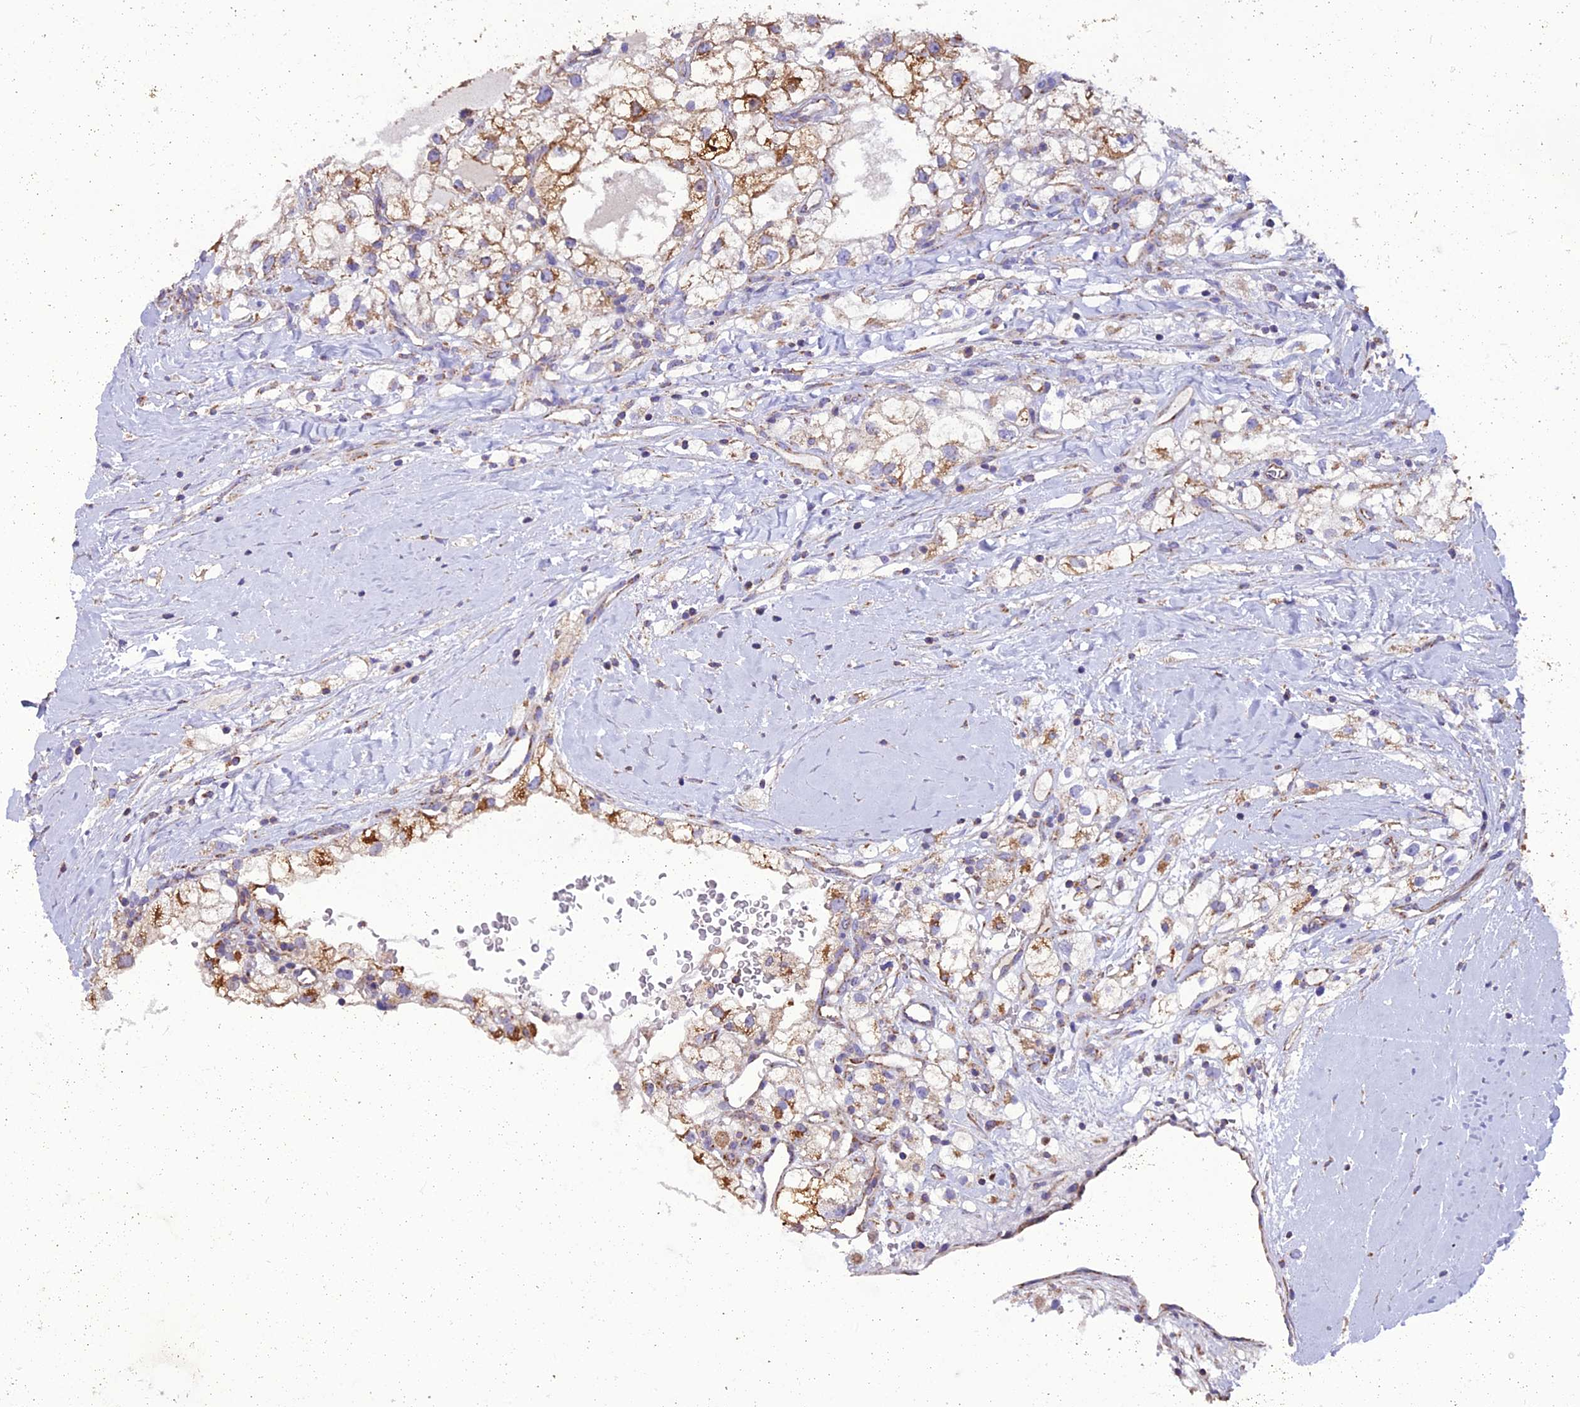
{"staining": {"intensity": "moderate", "quantity": "25%-75%", "location": "cytoplasmic/membranous"}, "tissue": "renal cancer", "cell_type": "Tumor cells", "image_type": "cancer", "snomed": [{"axis": "morphology", "description": "Adenocarcinoma, NOS"}, {"axis": "topography", "description": "Kidney"}], "caption": "Tumor cells reveal medium levels of moderate cytoplasmic/membranous staining in approximately 25%-75% of cells in human adenocarcinoma (renal).", "gene": "GPD1", "patient": {"sex": "male", "age": 59}}